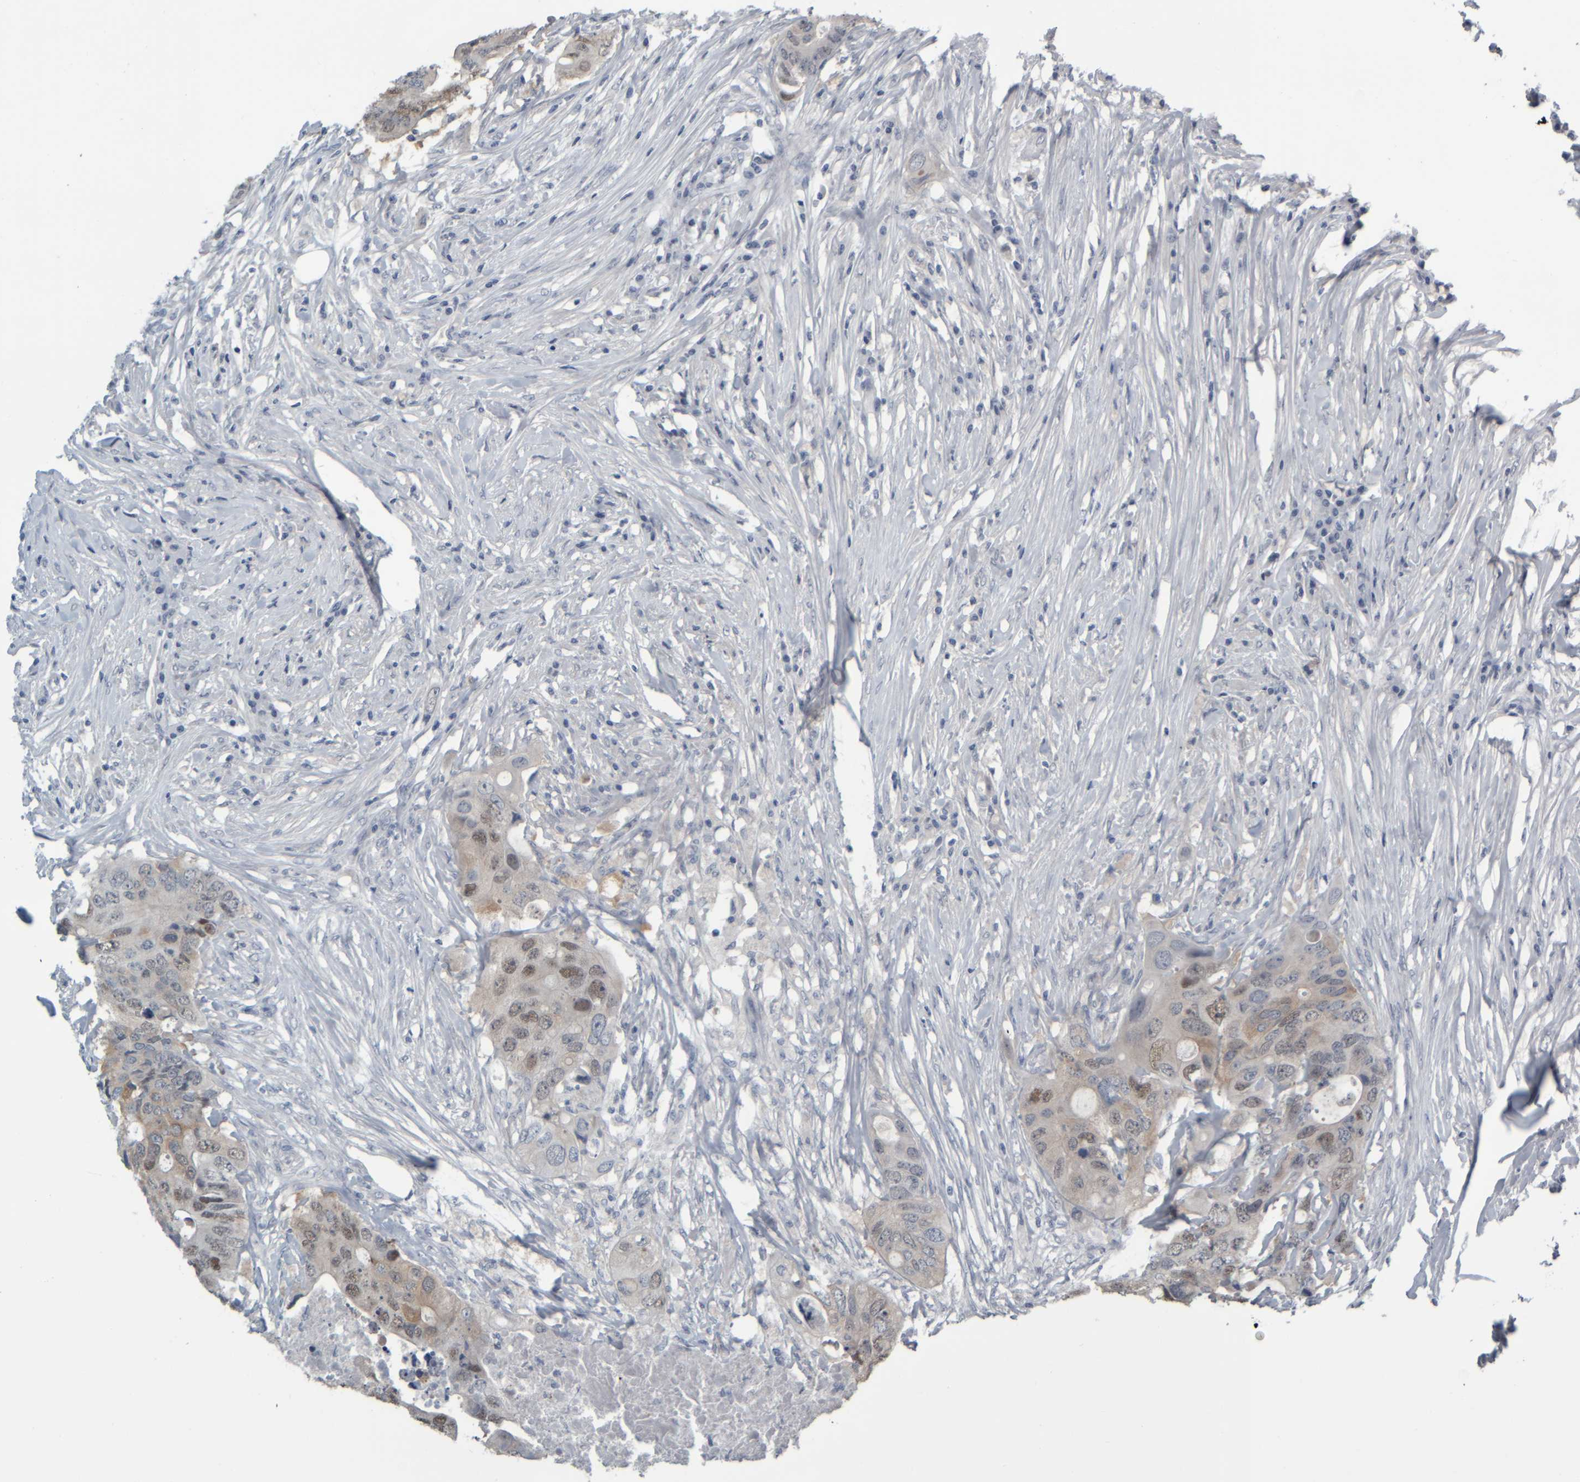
{"staining": {"intensity": "weak", "quantity": "25%-75%", "location": "cytoplasmic/membranous,nuclear"}, "tissue": "colorectal cancer", "cell_type": "Tumor cells", "image_type": "cancer", "snomed": [{"axis": "morphology", "description": "Adenocarcinoma, NOS"}, {"axis": "topography", "description": "Colon"}], "caption": "Immunohistochemical staining of human colorectal adenocarcinoma reveals low levels of weak cytoplasmic/membranous and nuclear expression in approximately 25%-75% of tumor cells.", "gene": "COL14A1", "patient": {"sex": "male", "age": 71}}